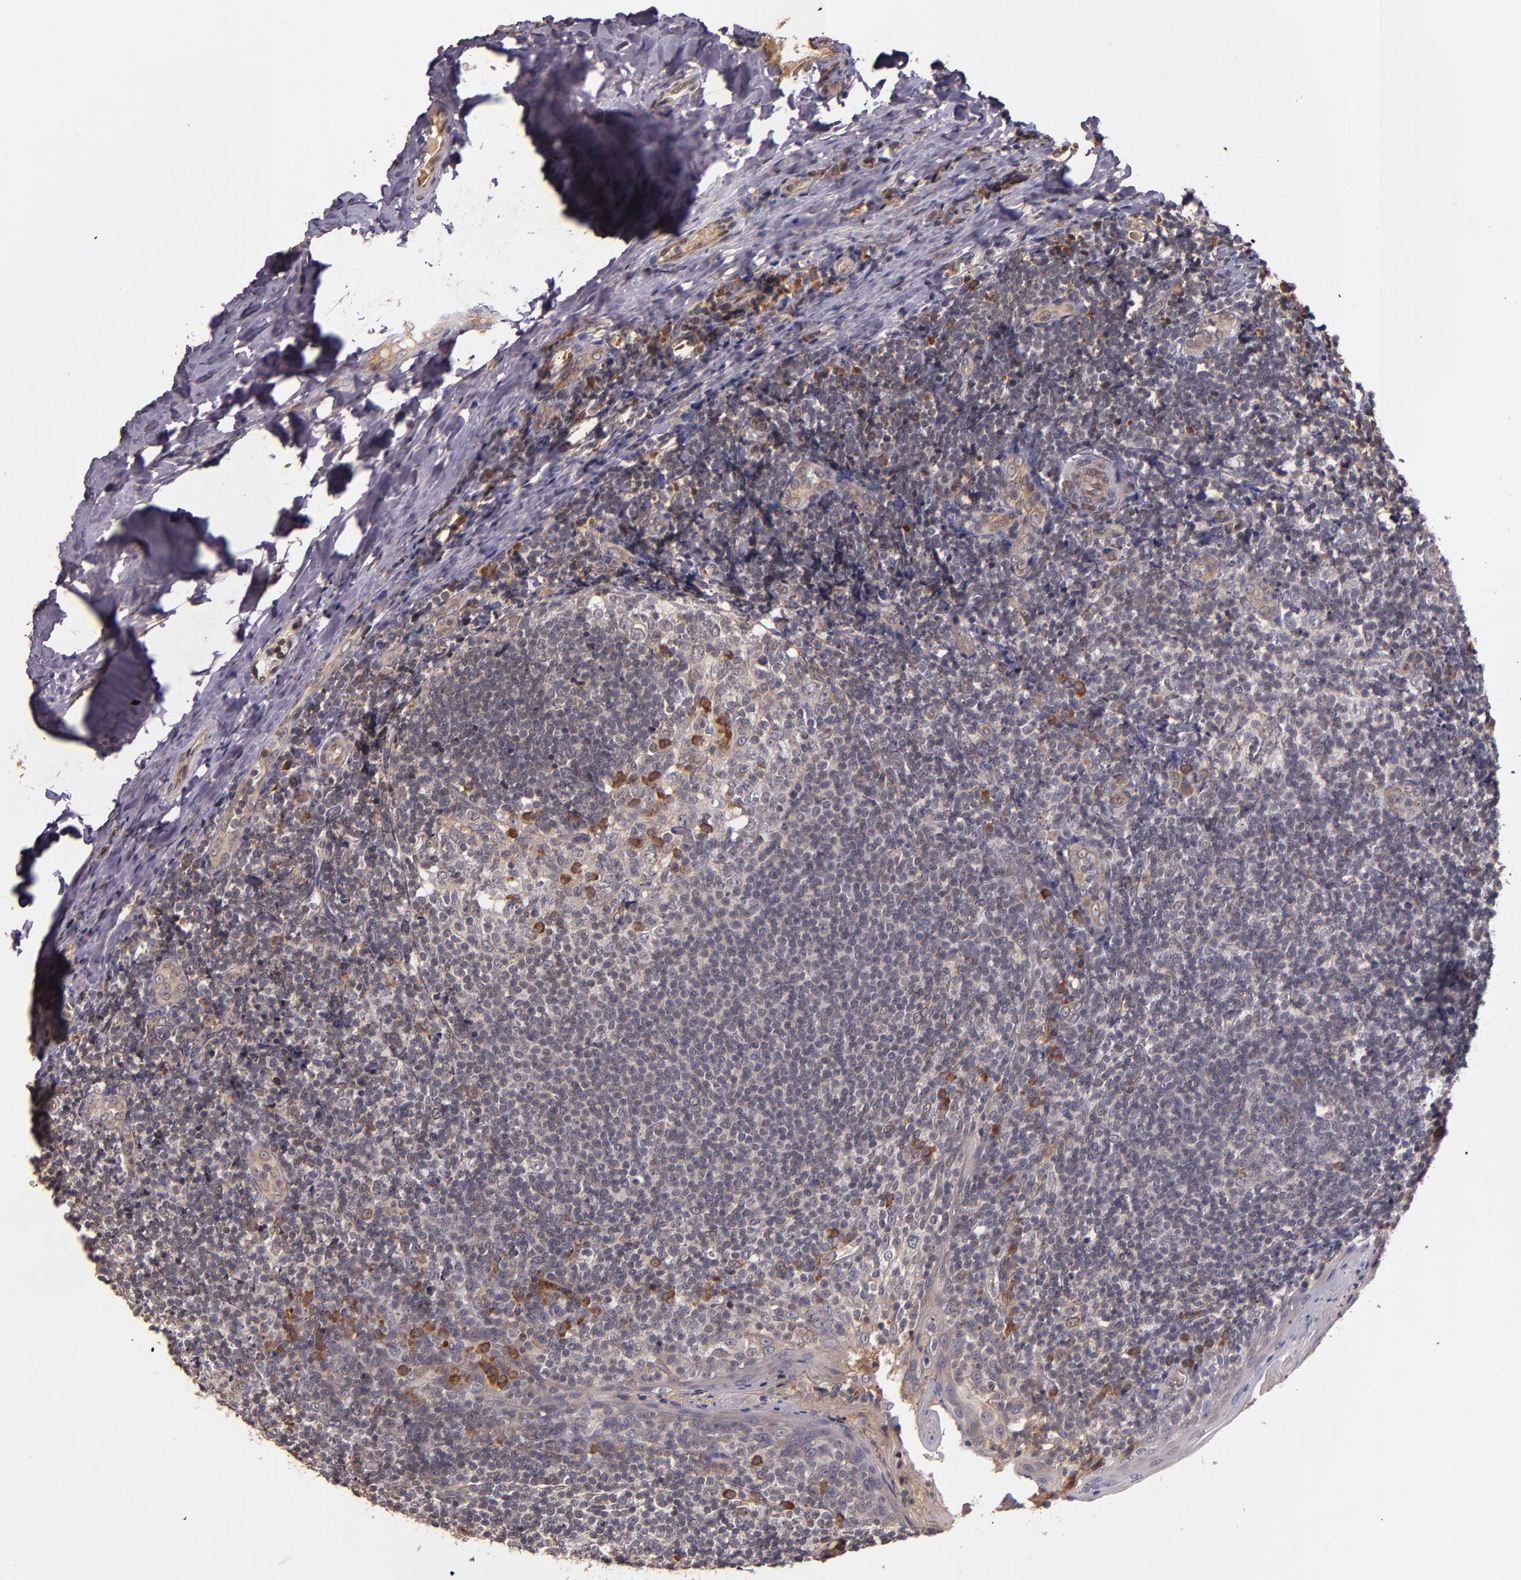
{"staining": {"intensity": "strong", "quantity": "<25%", "location": "cytoplasmic/membranous"}, "tissue": "tonsil", "cell_type": "Germinal center cells", "image_type": "normal", "snomed": [{"axis": "morphology", "description": "Normal tissue, NOS"}, {"axis": "topography", "description": "Tonsil"}], "caption": "A micrograph of tonsil stained for a protein demonstrates strong cytoplasmic/membranous brown staining in germinal center cells.", "gene": "PRAF2", "patient": {"sex": "male", "age": 31}}